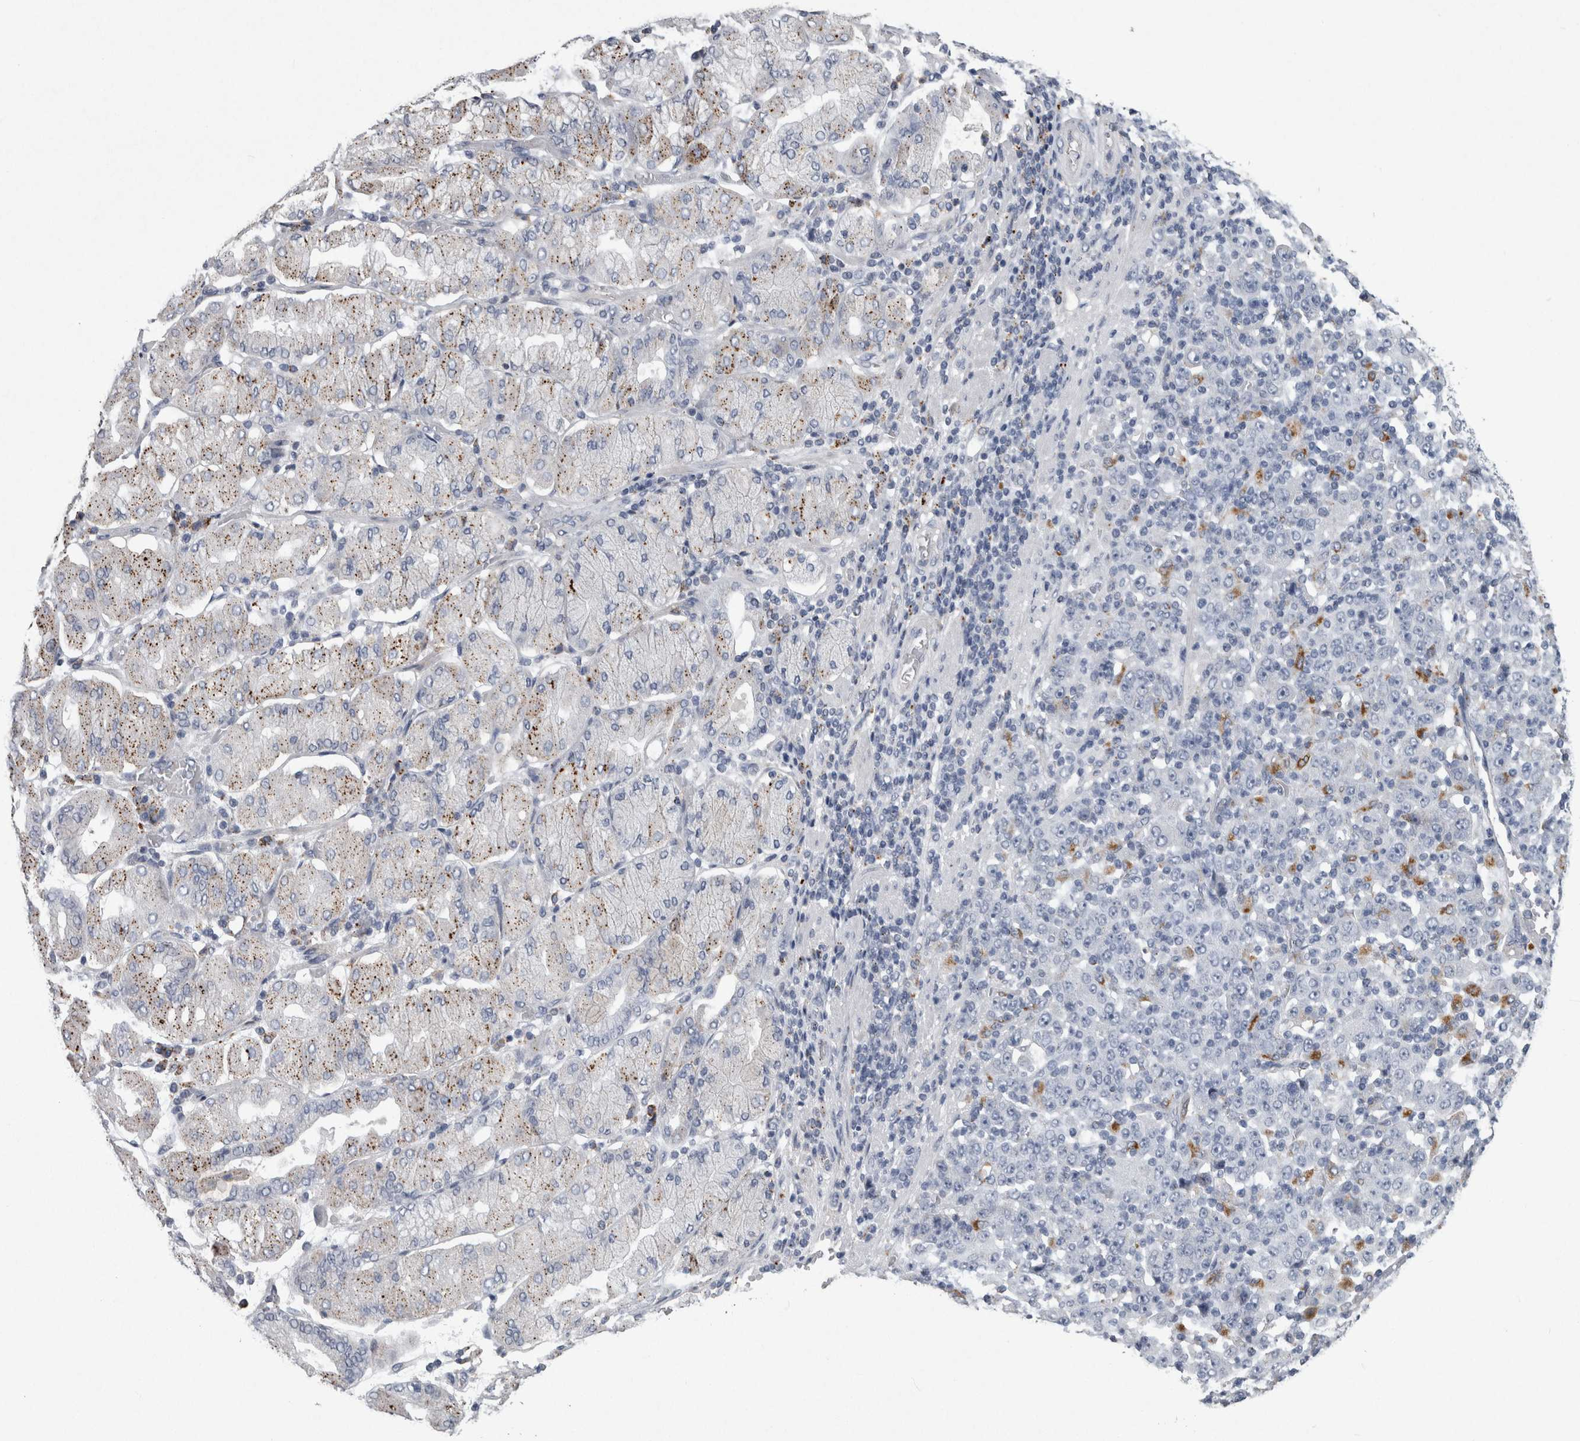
{"staining": {"intensity": "negative", "quantity": "none", "location": "none"}, "tissue": "stomach cancer", "cell_type": "Tumor cells", "image_type": "cancer", "snomed": [{"axis": "morphology", "description": "Normal tissue, NOS"}, {"axis": "morphology", "description": "Adenocarcinoma, NOS"}, {"axis": "topography", "description": "Stomach, upper"}, {"axis": "topography", "description": "Stomach"}], "caption": "This is an immunohistochemistry (IHC) photomicrograph of stomach cancer. There is no positivity in tumor cells.", "gene": "DPP7", "patient": {"sex": "male", "age": 59}}